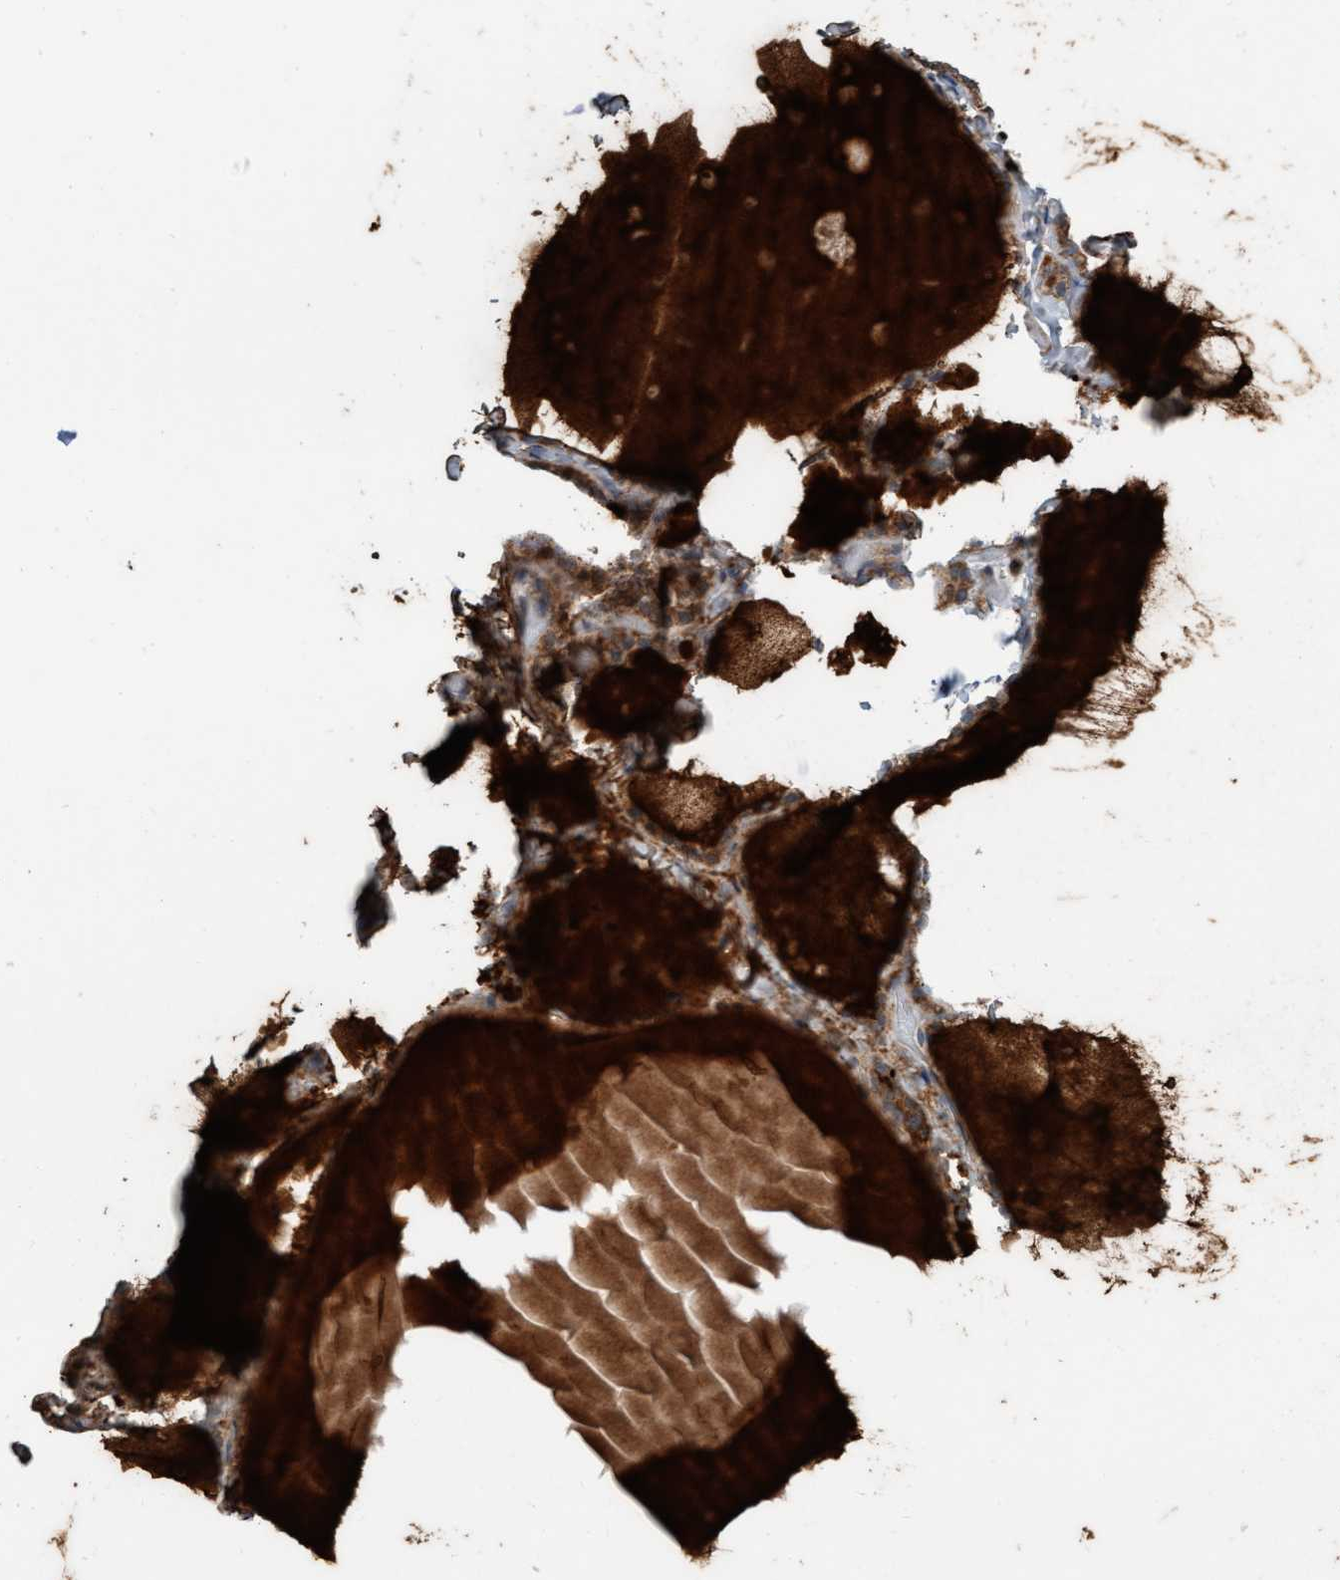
{"staining": {"intensity": "weak", "quantity": ">75%", "location": "cytoplasmic/membranous"}, "tissue": "thyroid gland", "cell_type": "Glandular cells", "image_type": "normal", "snomed": [{"axis": "morphology", "description": "Normal tissue, NOS"}, {"axis": "topography", "description": "Thyroid gland"}], "caption": "Brown immunohistochemical staining in normal thyroid gland demonstrates weak cytoplasmic/membranous expression in approximately >75% of glandular cells.", "gene": "ZNF566", "patient": {"sex": "female", "age": 44}}